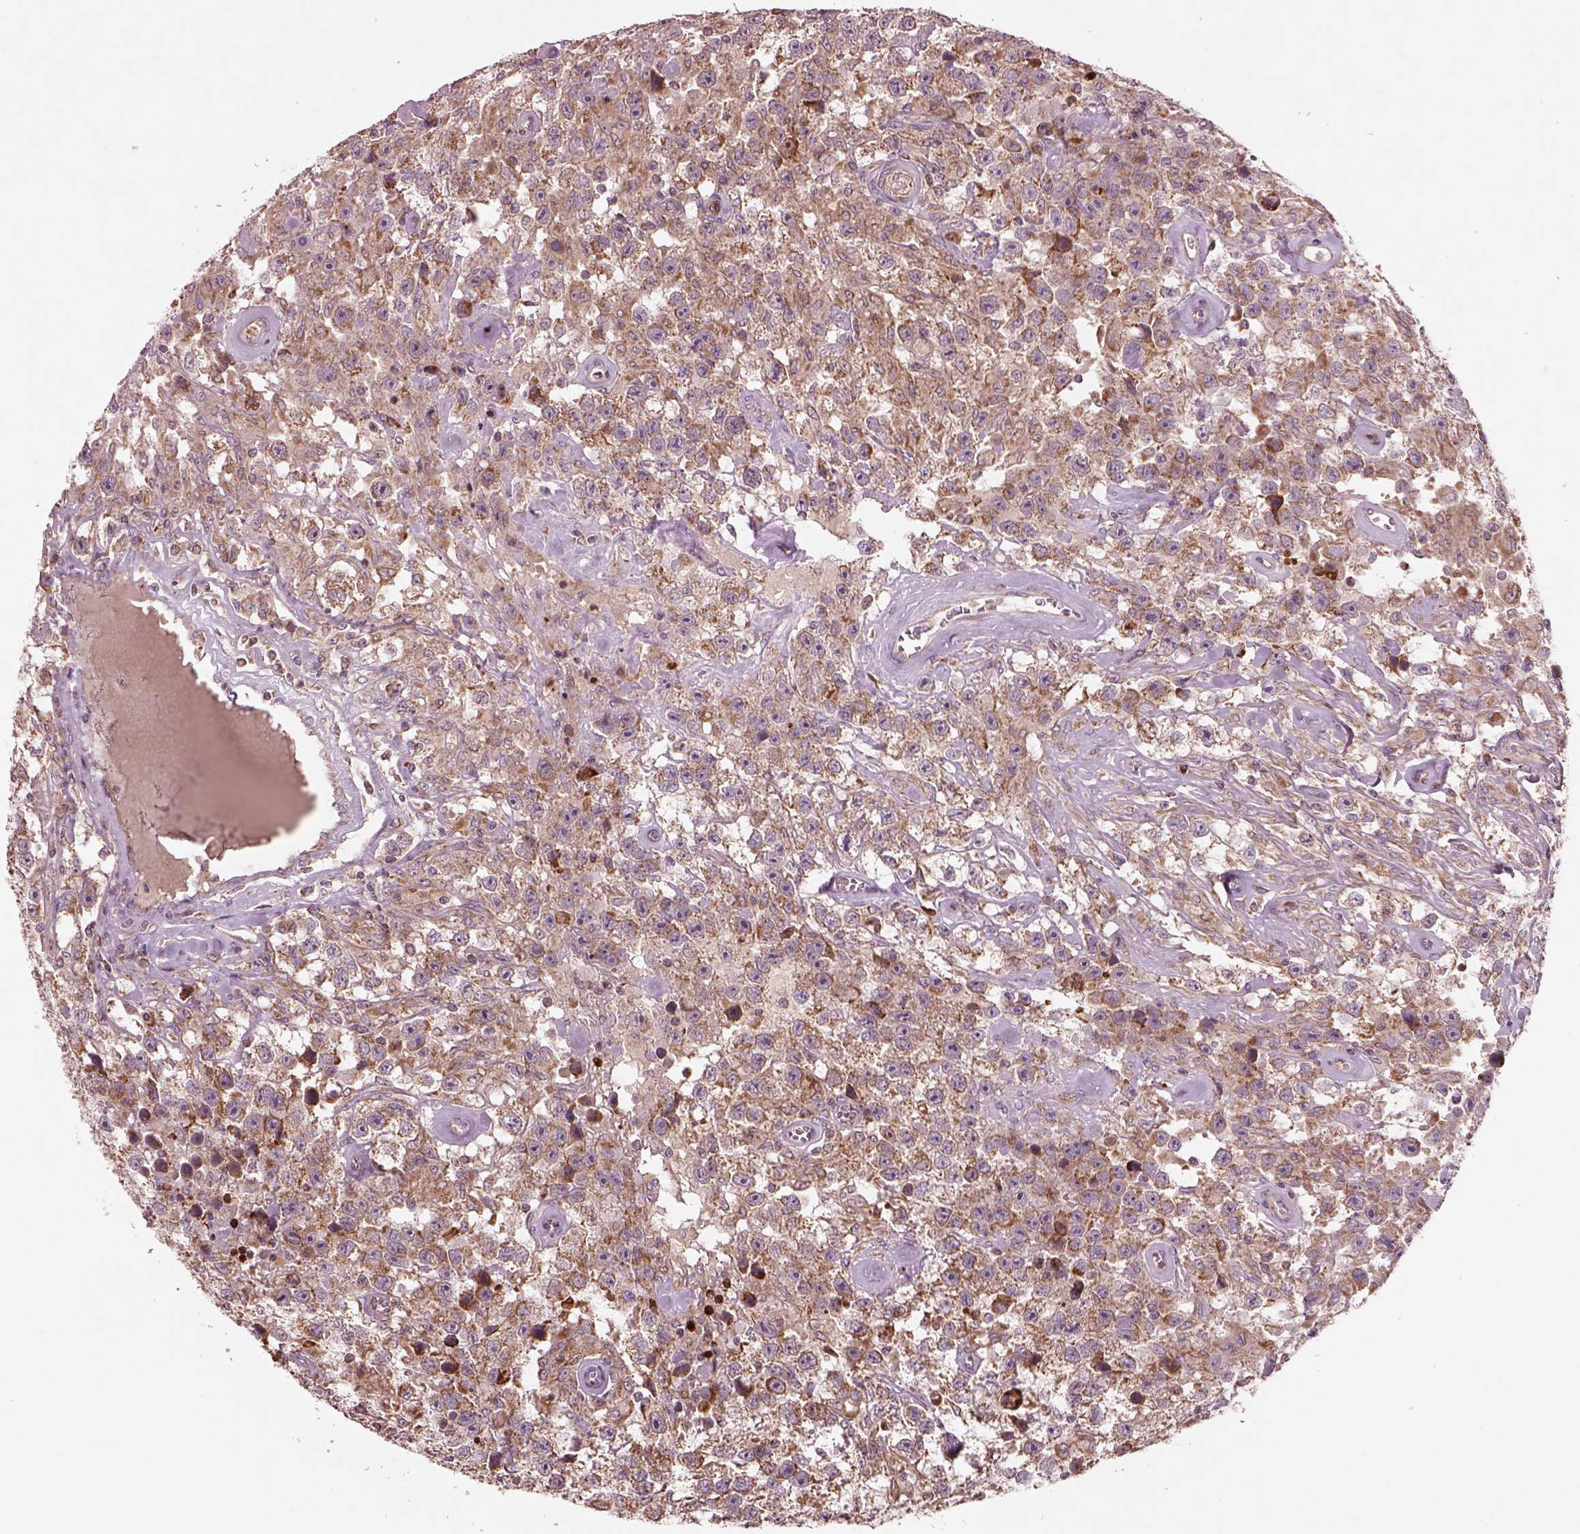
{"staining": {"intensity": "weak", "quantity": ">75%", "location": "cytoplasmic/membranous"}, "tissue": "testis cancer", "cell_type": "Tumor cells", "image_type": "cancer", "snomed": [{"axis": "morphology", "description": "Seminoma, NOS"}, {"axis": "topography", "description": "Testis"}], "caption": "Immunohistochemical staining of human testis cancer demonstrates weak cytoplasmic/membranous protein positivity in about >75% of tumor cells.", "gene": "SLC25A5", "patient": {"sex": "male", "age": 43}}